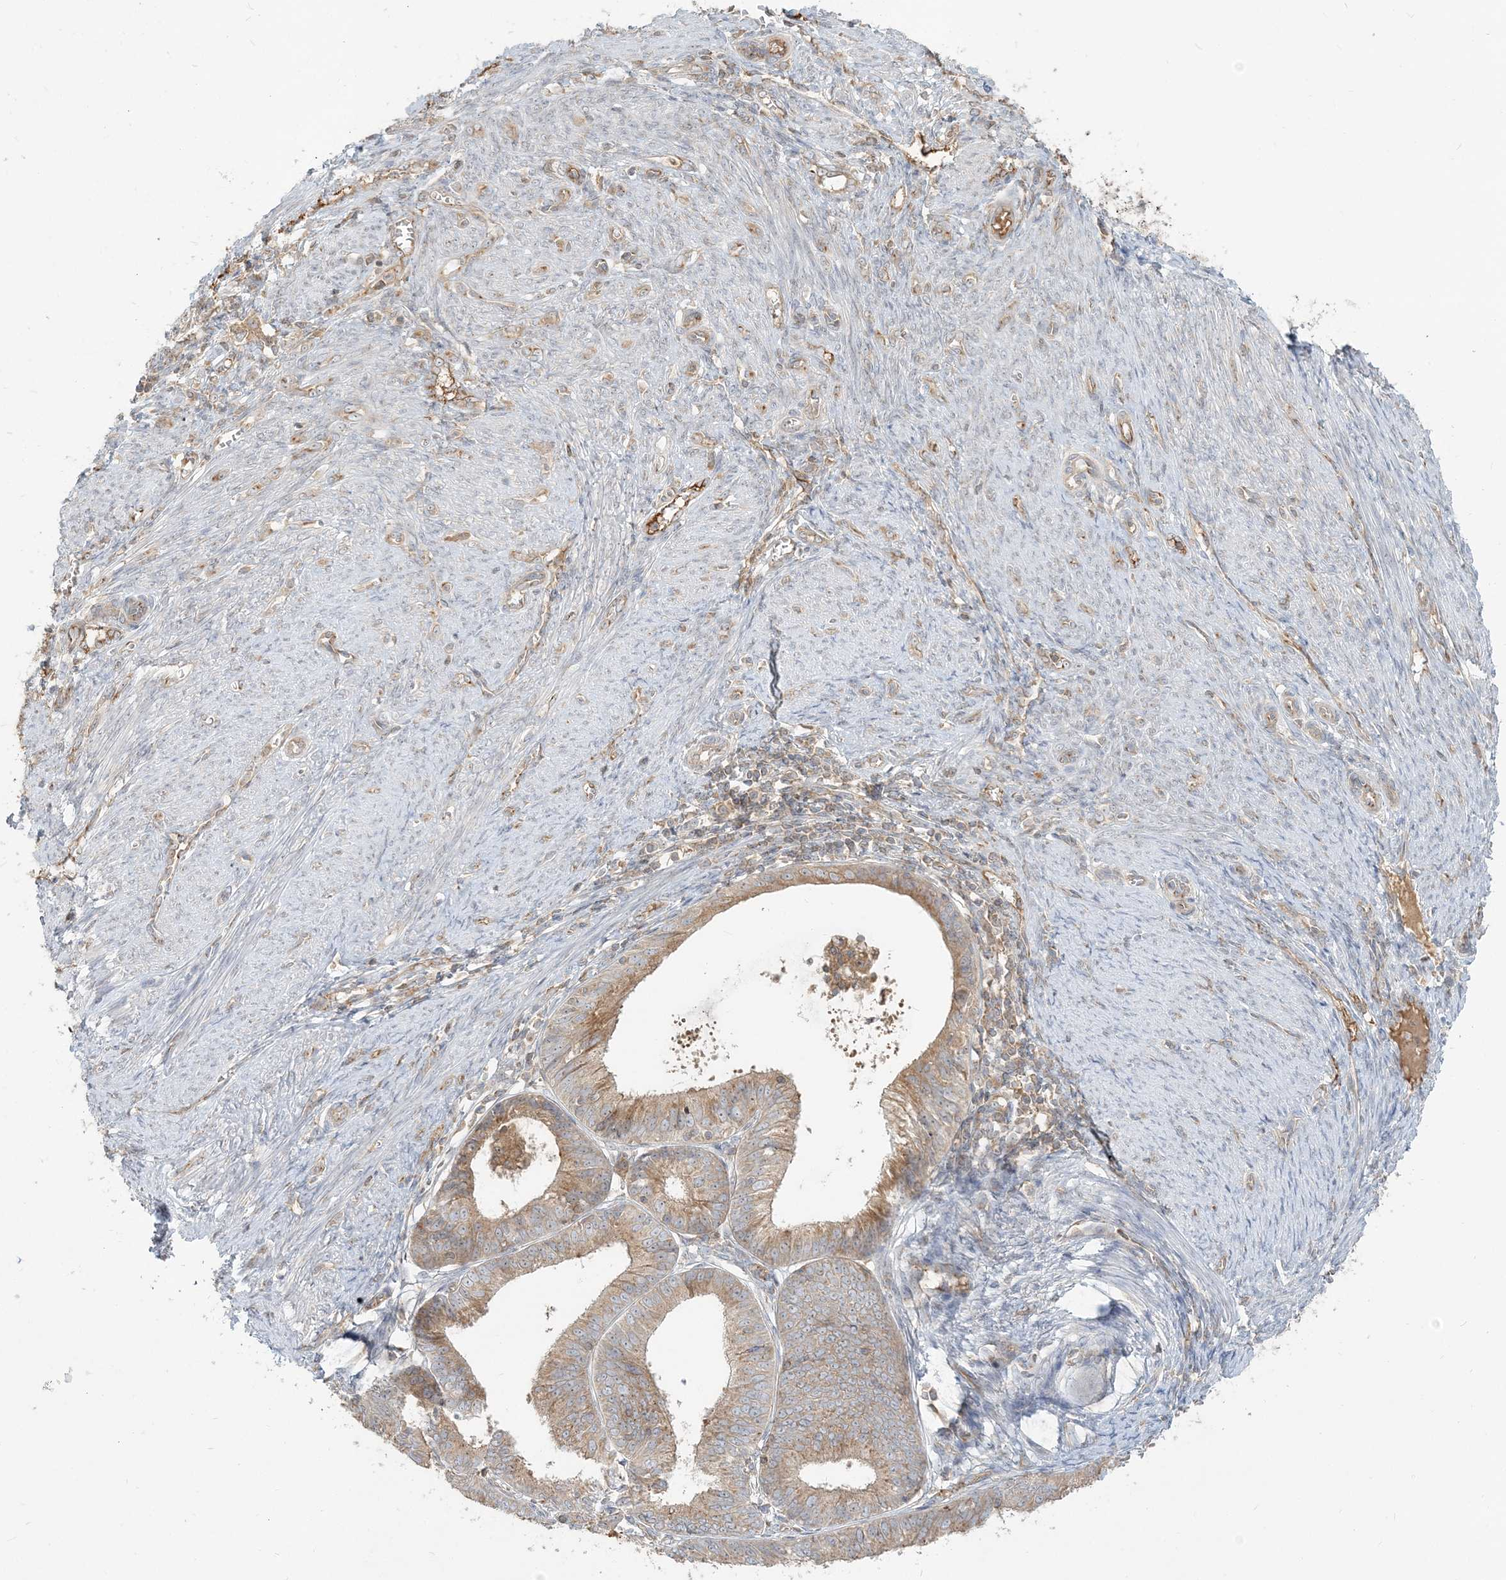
{"staining": {"intensity": "moderate", "quantity": ">75%", "location": "cytoplasmic/membranous"}, "tissue": "endometrial cancer", "cell_type": "Tumor cells", "image_type": "cancer", "snomed": [{"axis": "morphology", "description": "Adenocarcinoma, NOS"}, {"axis": "topography", "description": "Endometrium"}], "caption": "The immunohistochemical stain highlights moderate cytoplasmic/membranous positivity in tumor cells of endometrial adenocarcinoma tissue.", "gene": "AP1AR", "patient": {"sex": "female", "age": 51}}